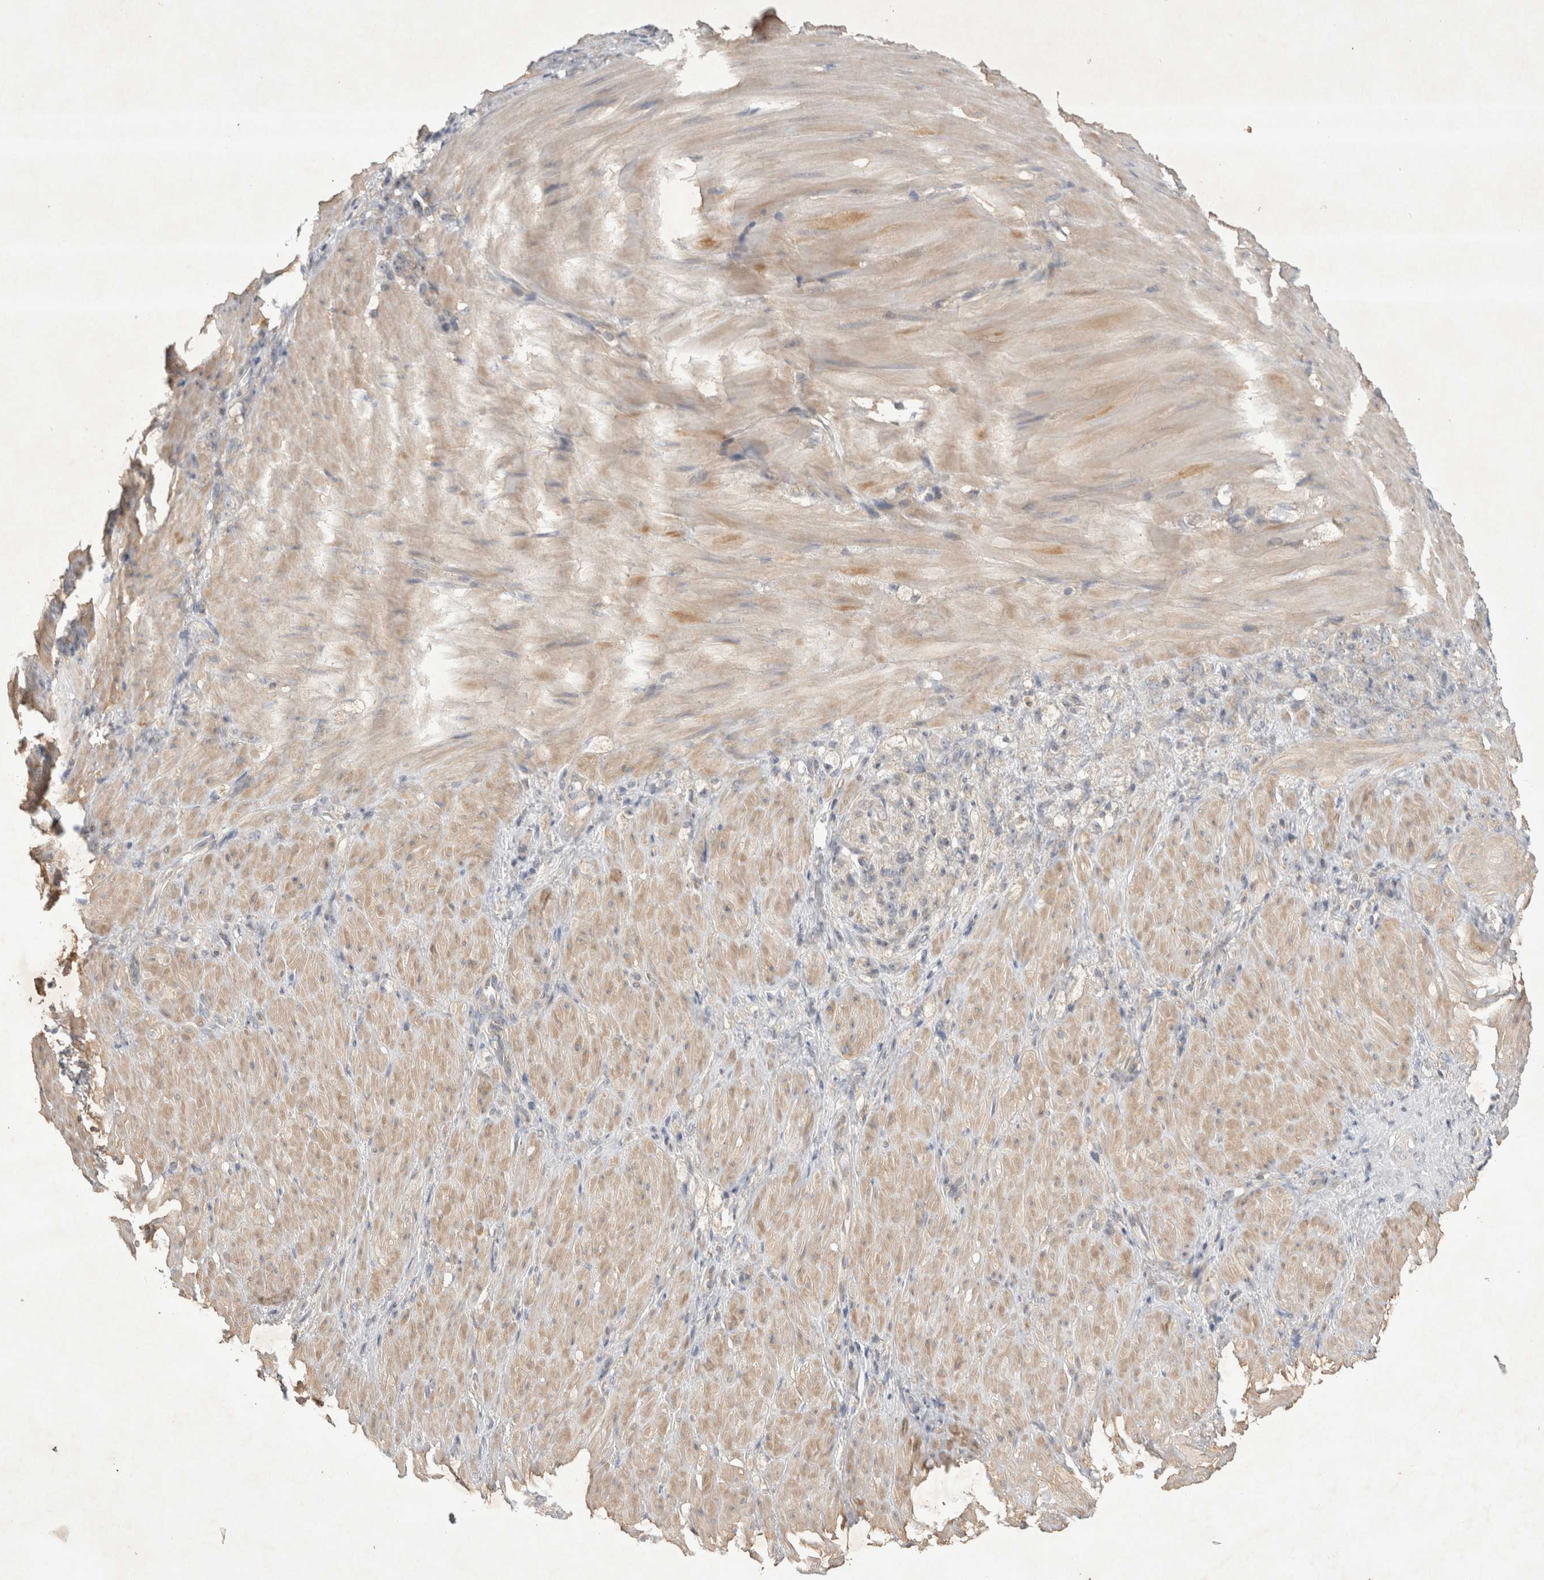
{"staining": {"intensity": "negative", "quantity": "none", "location": "none"}, "tissue": "stomach cancer", "cell_type": "Tumor cells", "image_type": "cancer", "snomed": [{"axis": "morphology", "description": "Normal tissue, NOS"}, {"axis": "morphology", "description": "Adenocarcinoma, NOS"}, {"axis": "topography", "description": "Stomach"}], "caption": "Stomach cancer (adenocarcinoma) was stained to show a protein in brown. There is no significant staining in tumor cells.", "gene": "SRD5A3", "patient": {"sex": "male", "age": 82}}